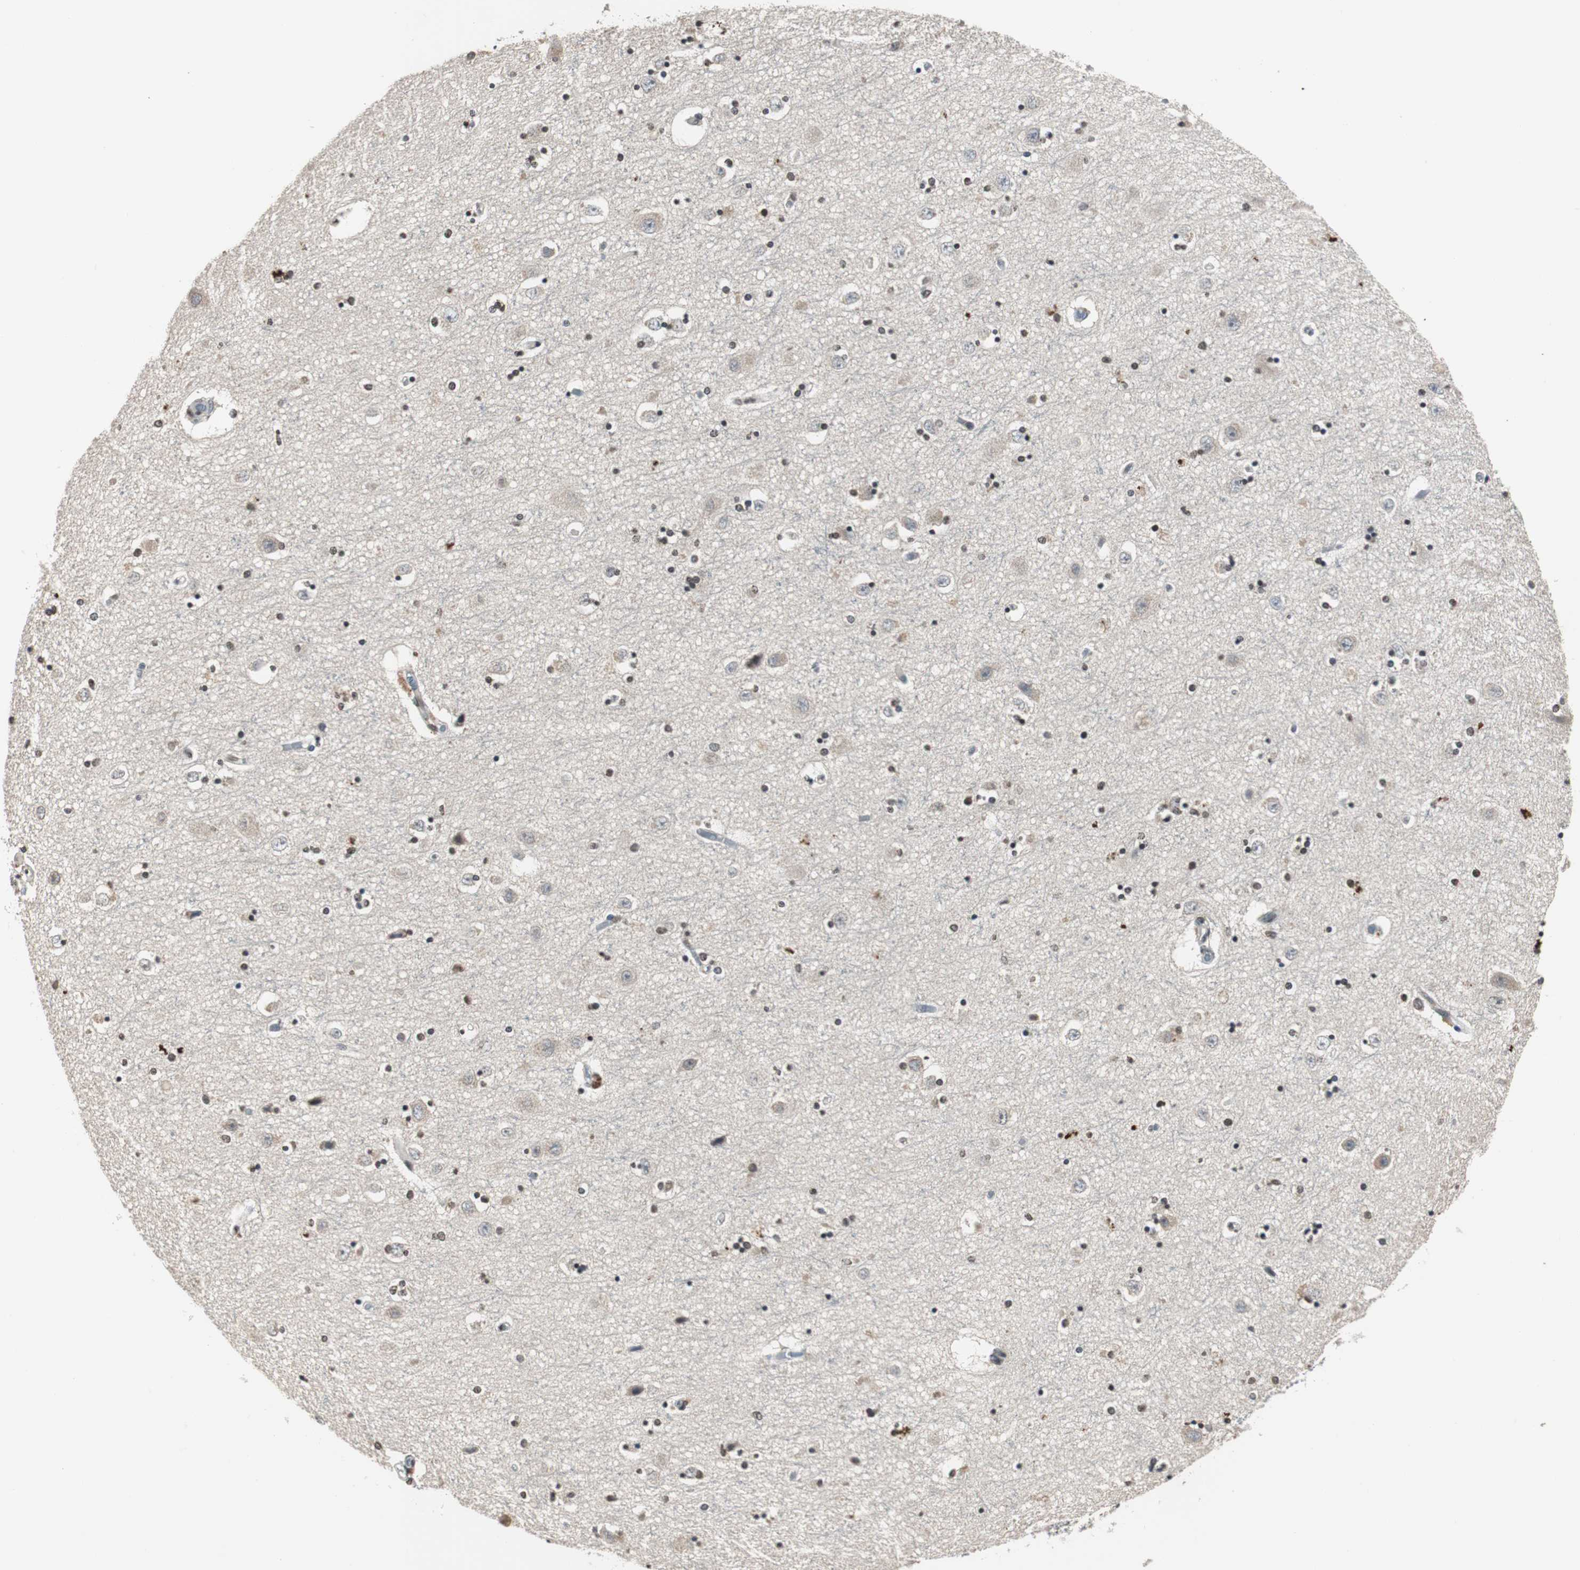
{"staining": {"intensity": "moderate", "quantity": "25%-75%", "location": "nuclear"}, "tissue": "hippocampus", "cell_type": "Glial cells", "image_type": "normal", "snomed": [{"axis": "morphology", "description": "Normal tissue, NOS"}, {"axis": "topography", "description": "Hippocampus"}], "caption": "Immunohistochemical staining of normal hippocampus displays moderate nuclear protein expression in approximately 25%-75% of glial cells.", "gene": "SMAD1", "patient": {"sex": "female", "age": 54}}